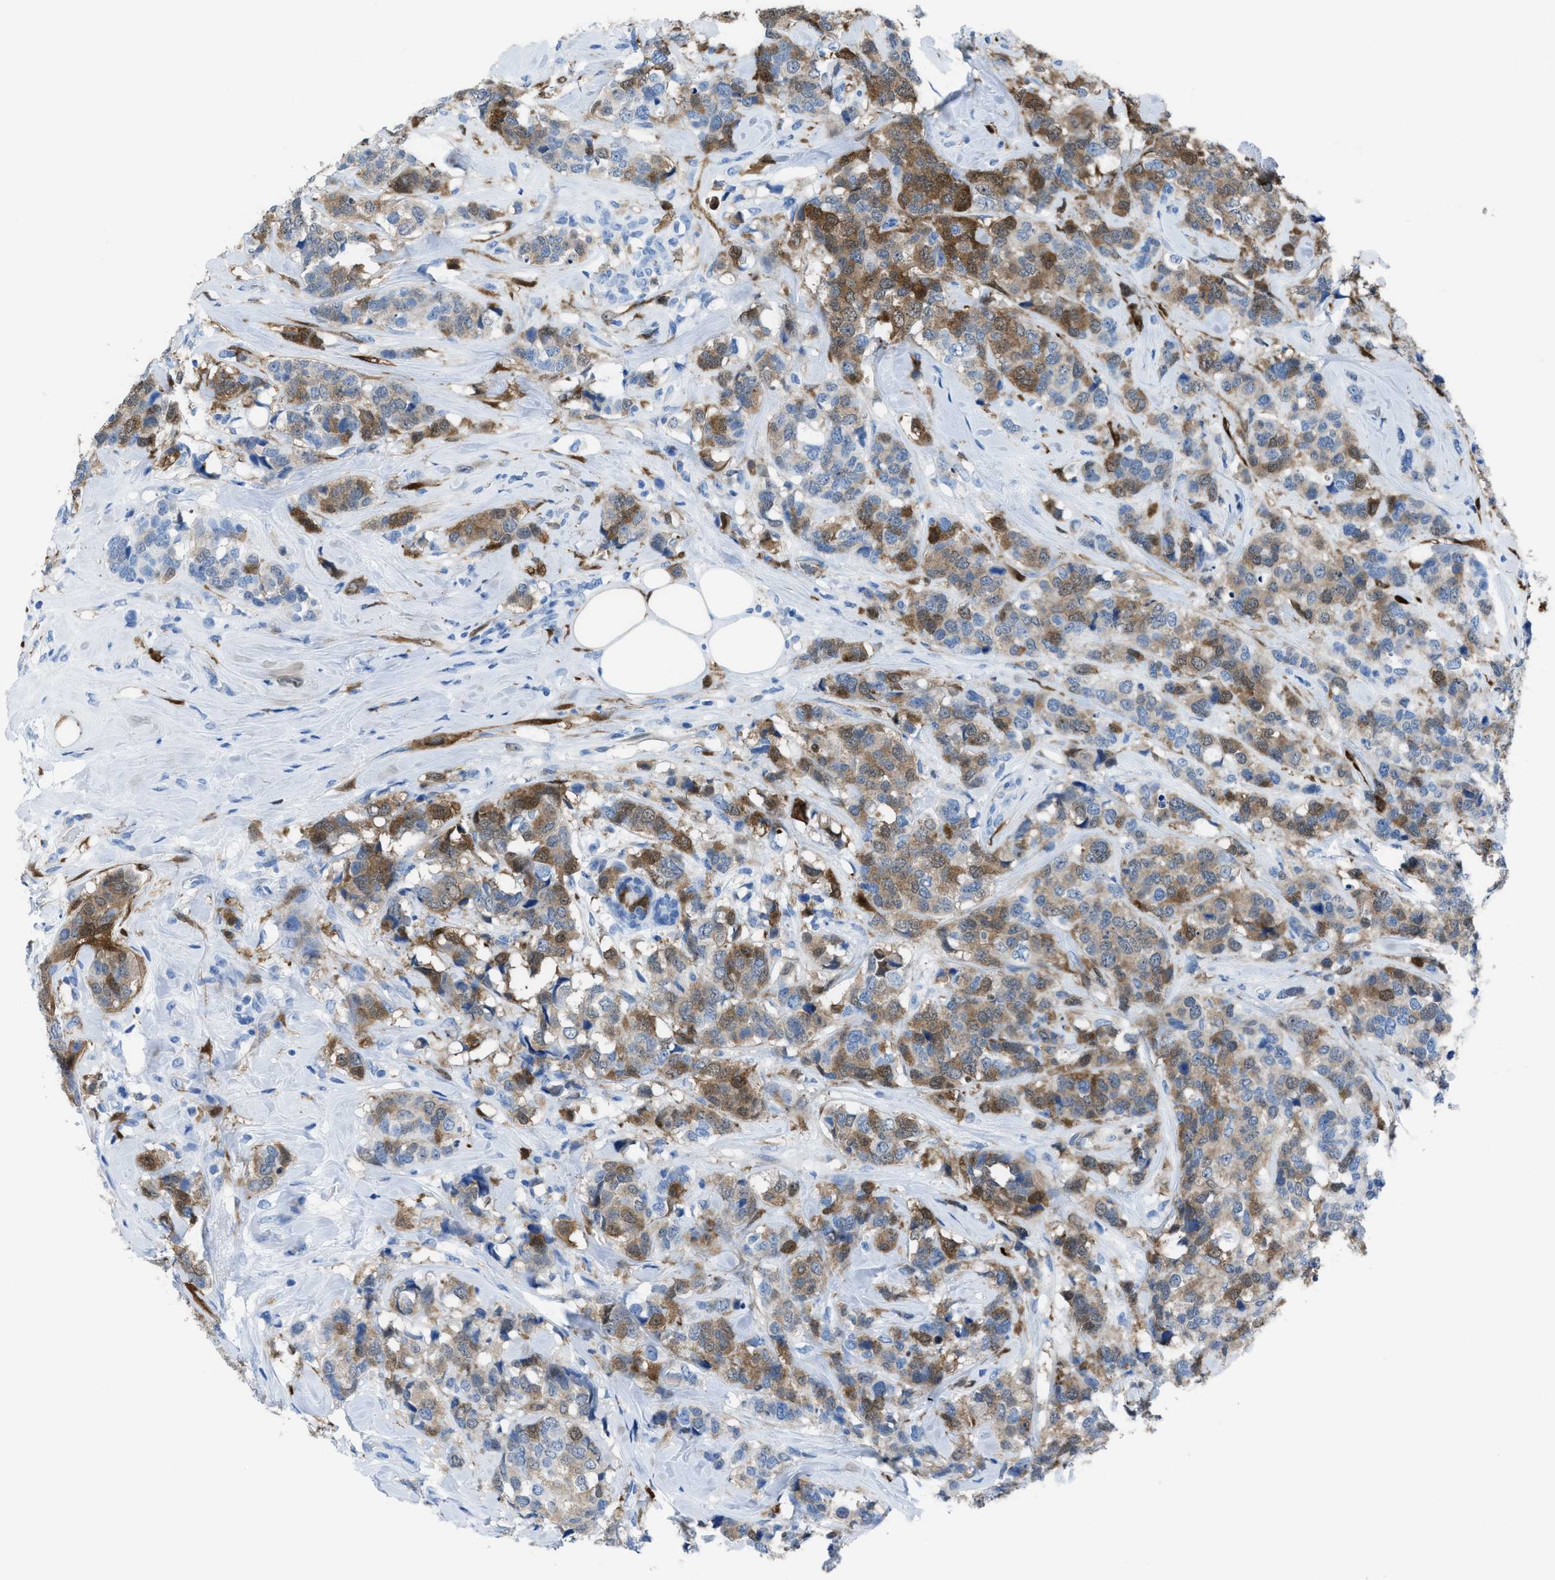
{"staining": {"intensity": "moderate", "quantity": ">75%", "location": "cytoplasmic/membranous"}, "tissue": "breast cancer", "cell_type": "Tumor cells", "image_type": "cancer", "snomed": [{"axis": "morphology", "description": "Lobular carcinoma"}, {"axis": "topography", "description": "Breast"}], "caption": "Breast cancer was stained to show a protein in brown. There is medium levels of moderate cytoplasmic/membranous staining in approximately >75% of tumor cells.", "gene": "CDKN2A", "patient": {"sex": "female", "age": 59}}